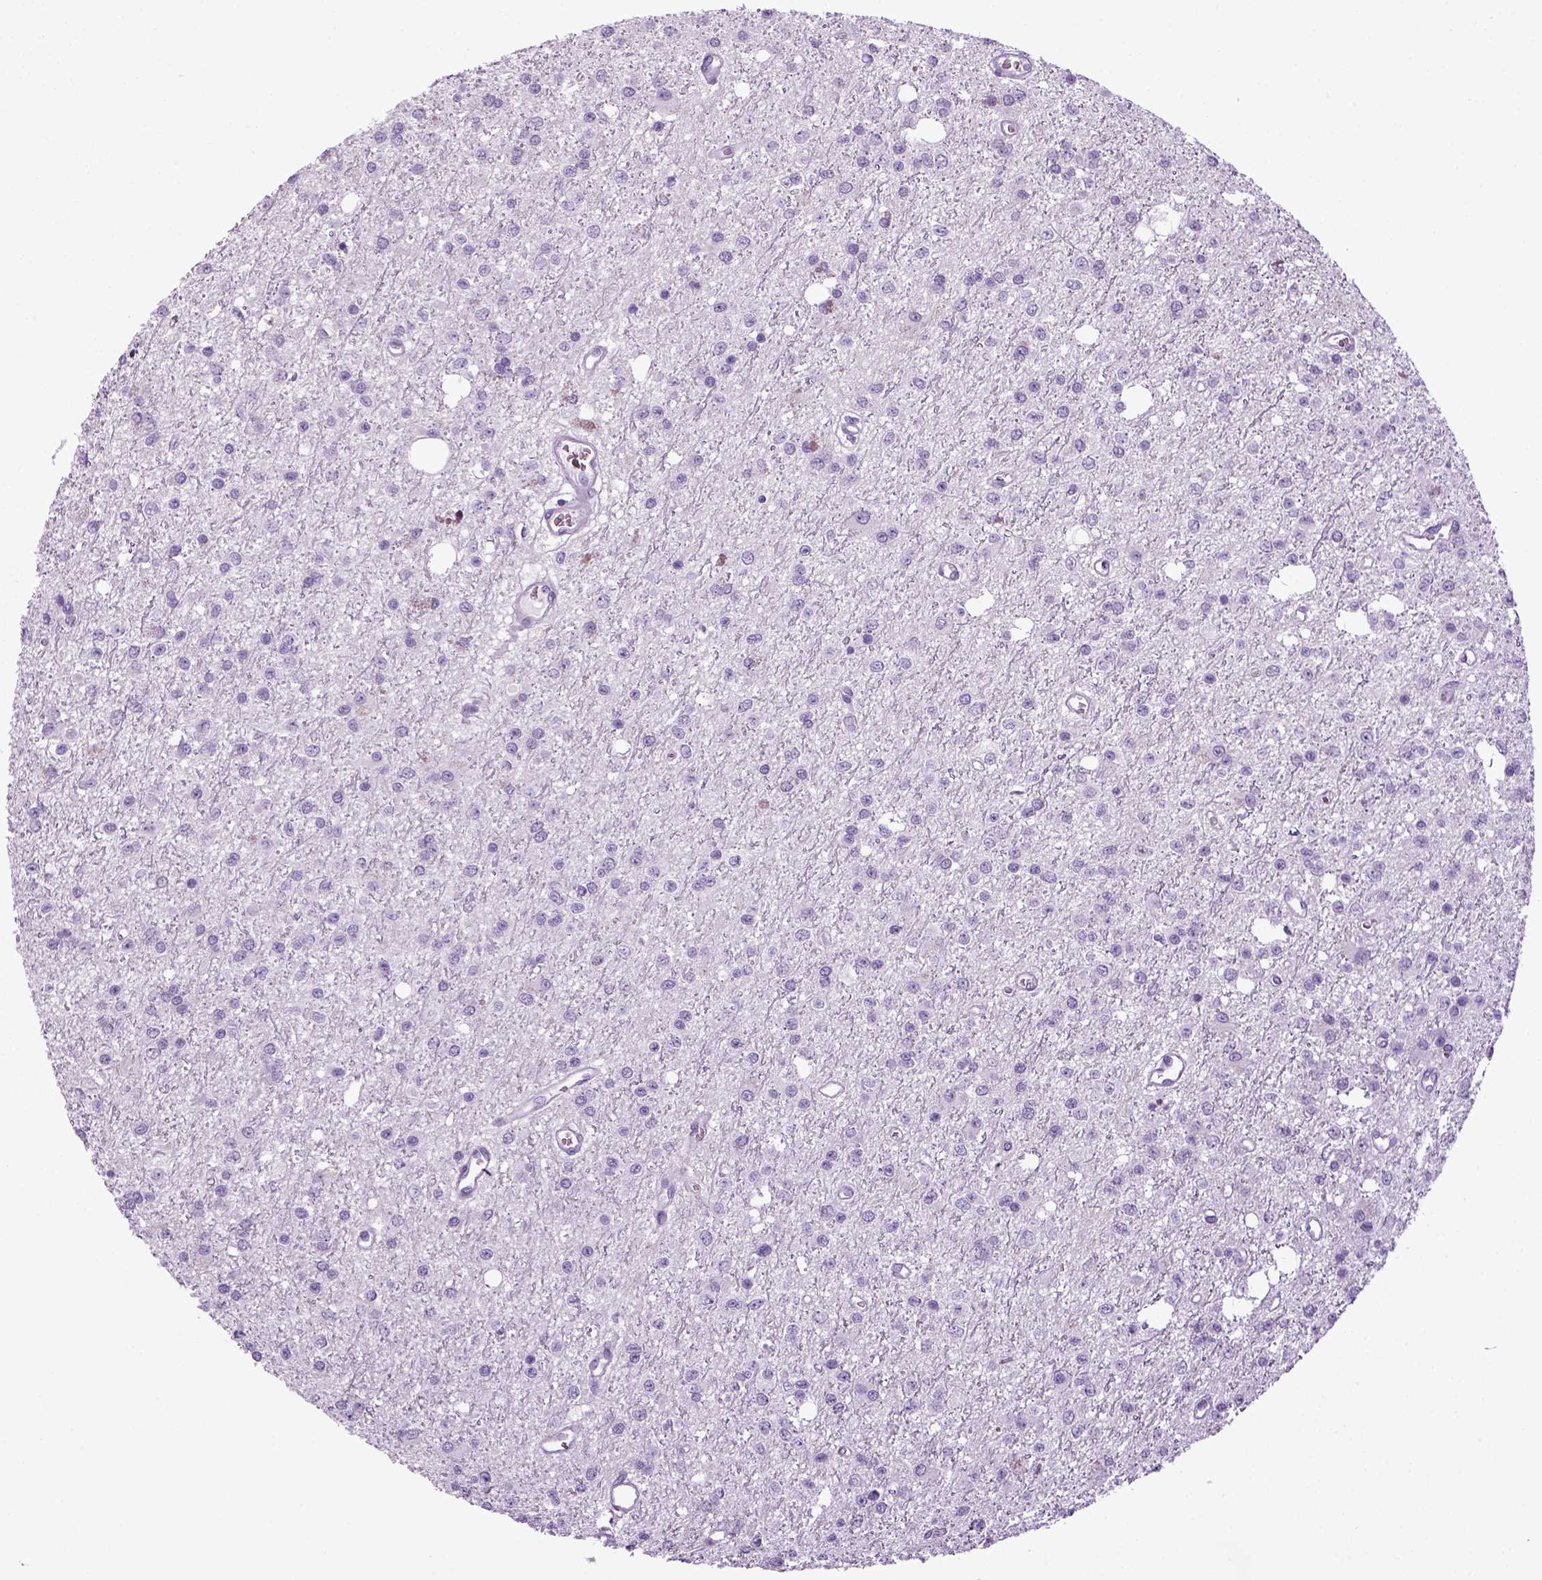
{"staining": {"intensity": "negative", "quantity": "none", "location": "none"}, "tissue": "glioma", "cell_type": "Tumor cells", "image_type": "cancer", "snomed": [{"axis": "morphology", "description": "Glioma, malignant, Low grade"}, {"axis": "topography", "description": "Brain"}], "caption": "Photomicrograph shows no protein staining in tumor cells of glioma tissue.", "gene": "HMCN2", "patient": {"sex": "female", "age": 45}}